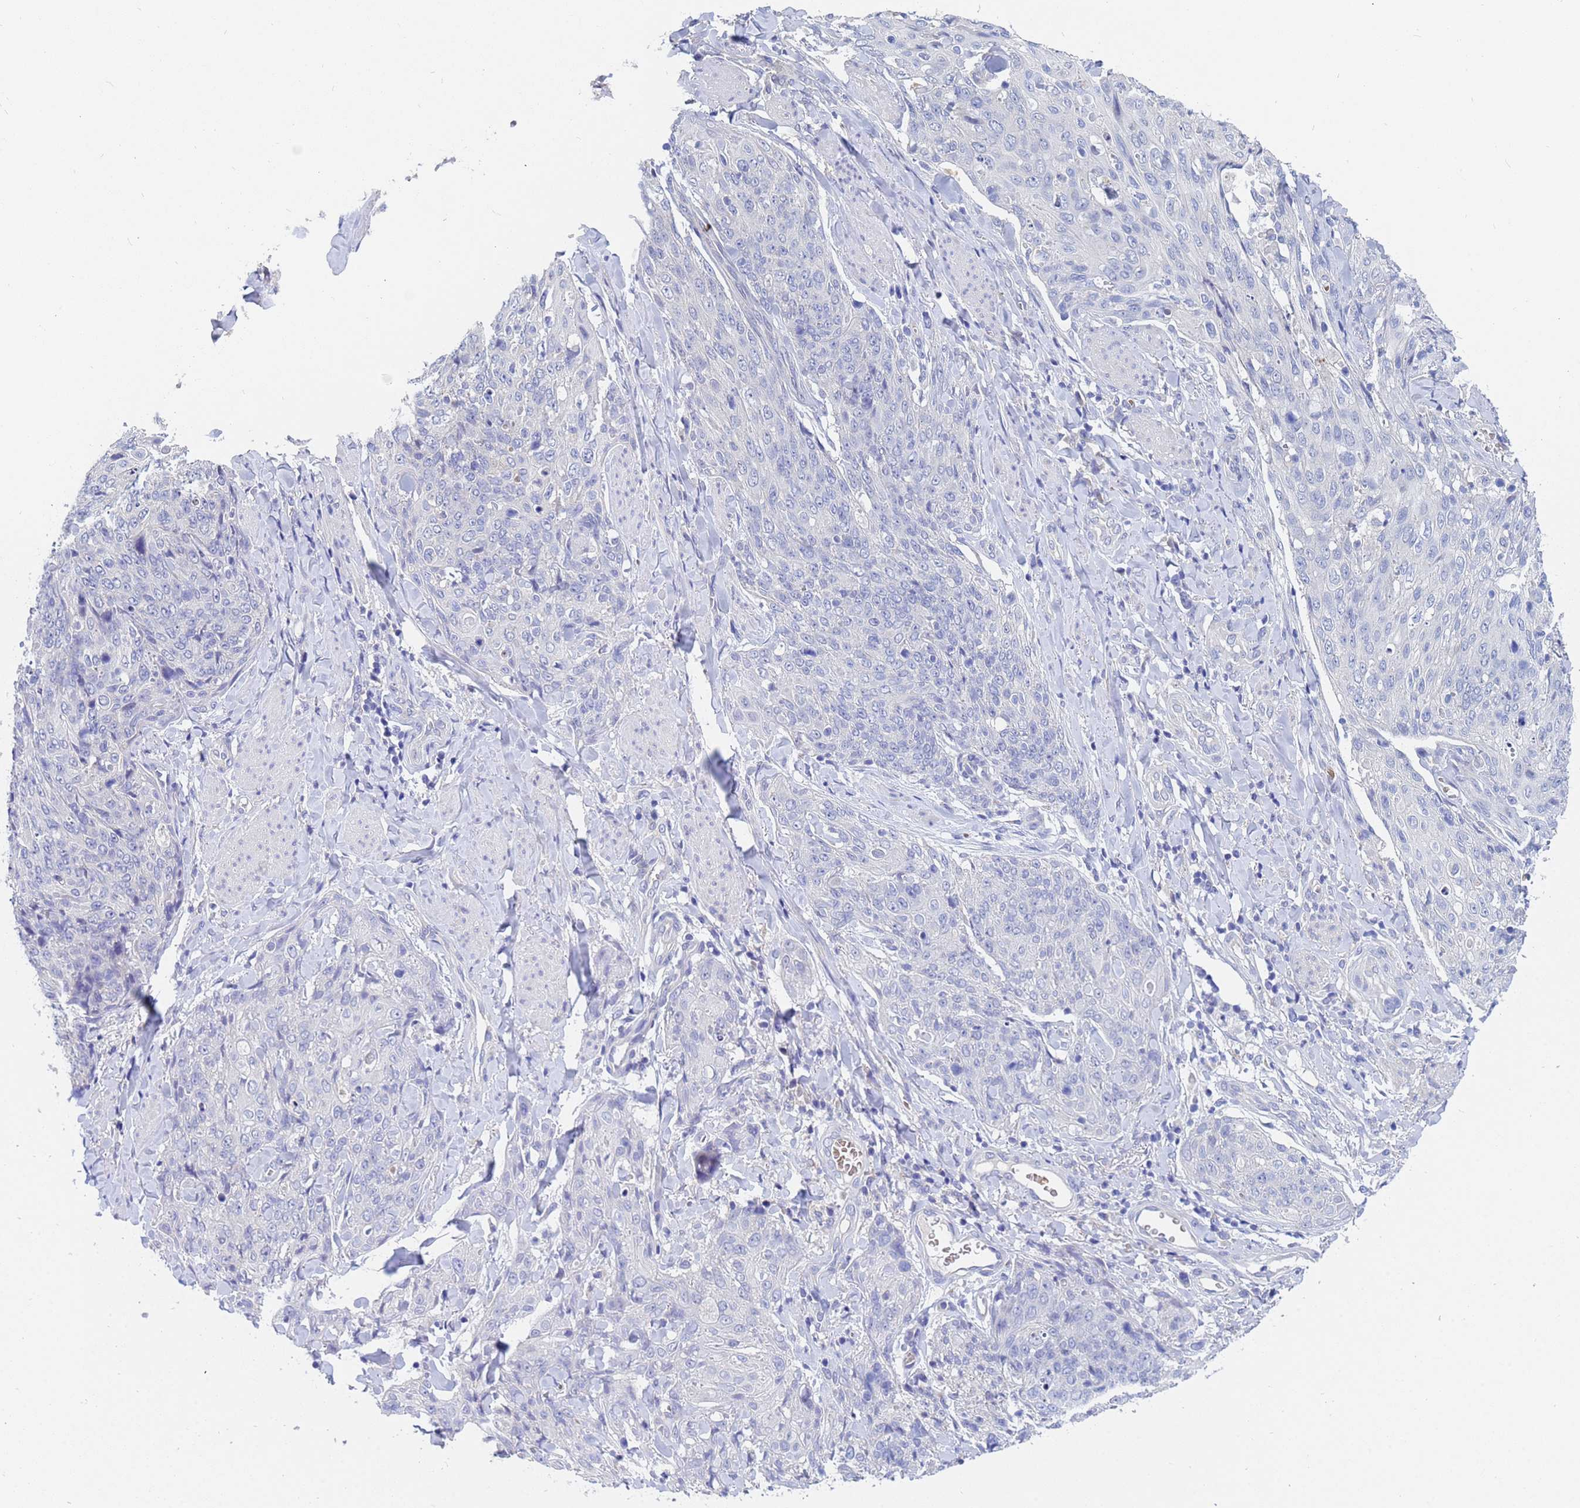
{"staining": {"intensity": "negative", "quantity": "none", "location": "none"}, "tissue": "skin cancer", "cell_type": "Tumor cells", "image_type": "cancer", "snomed": [{"axis": "morphology", "description": "Squamous cell carcinoma, NOS"}, {"axis": "topography", "description": "Skin"}, {"axis": "topography", "description": "Vulva"}], "caption": "Immunohistochemistry (IHC) of skin cancer shows no positivity in tumor cells.", "gene": "IHO1", "patient": {"sex": "female", "age": 85}}